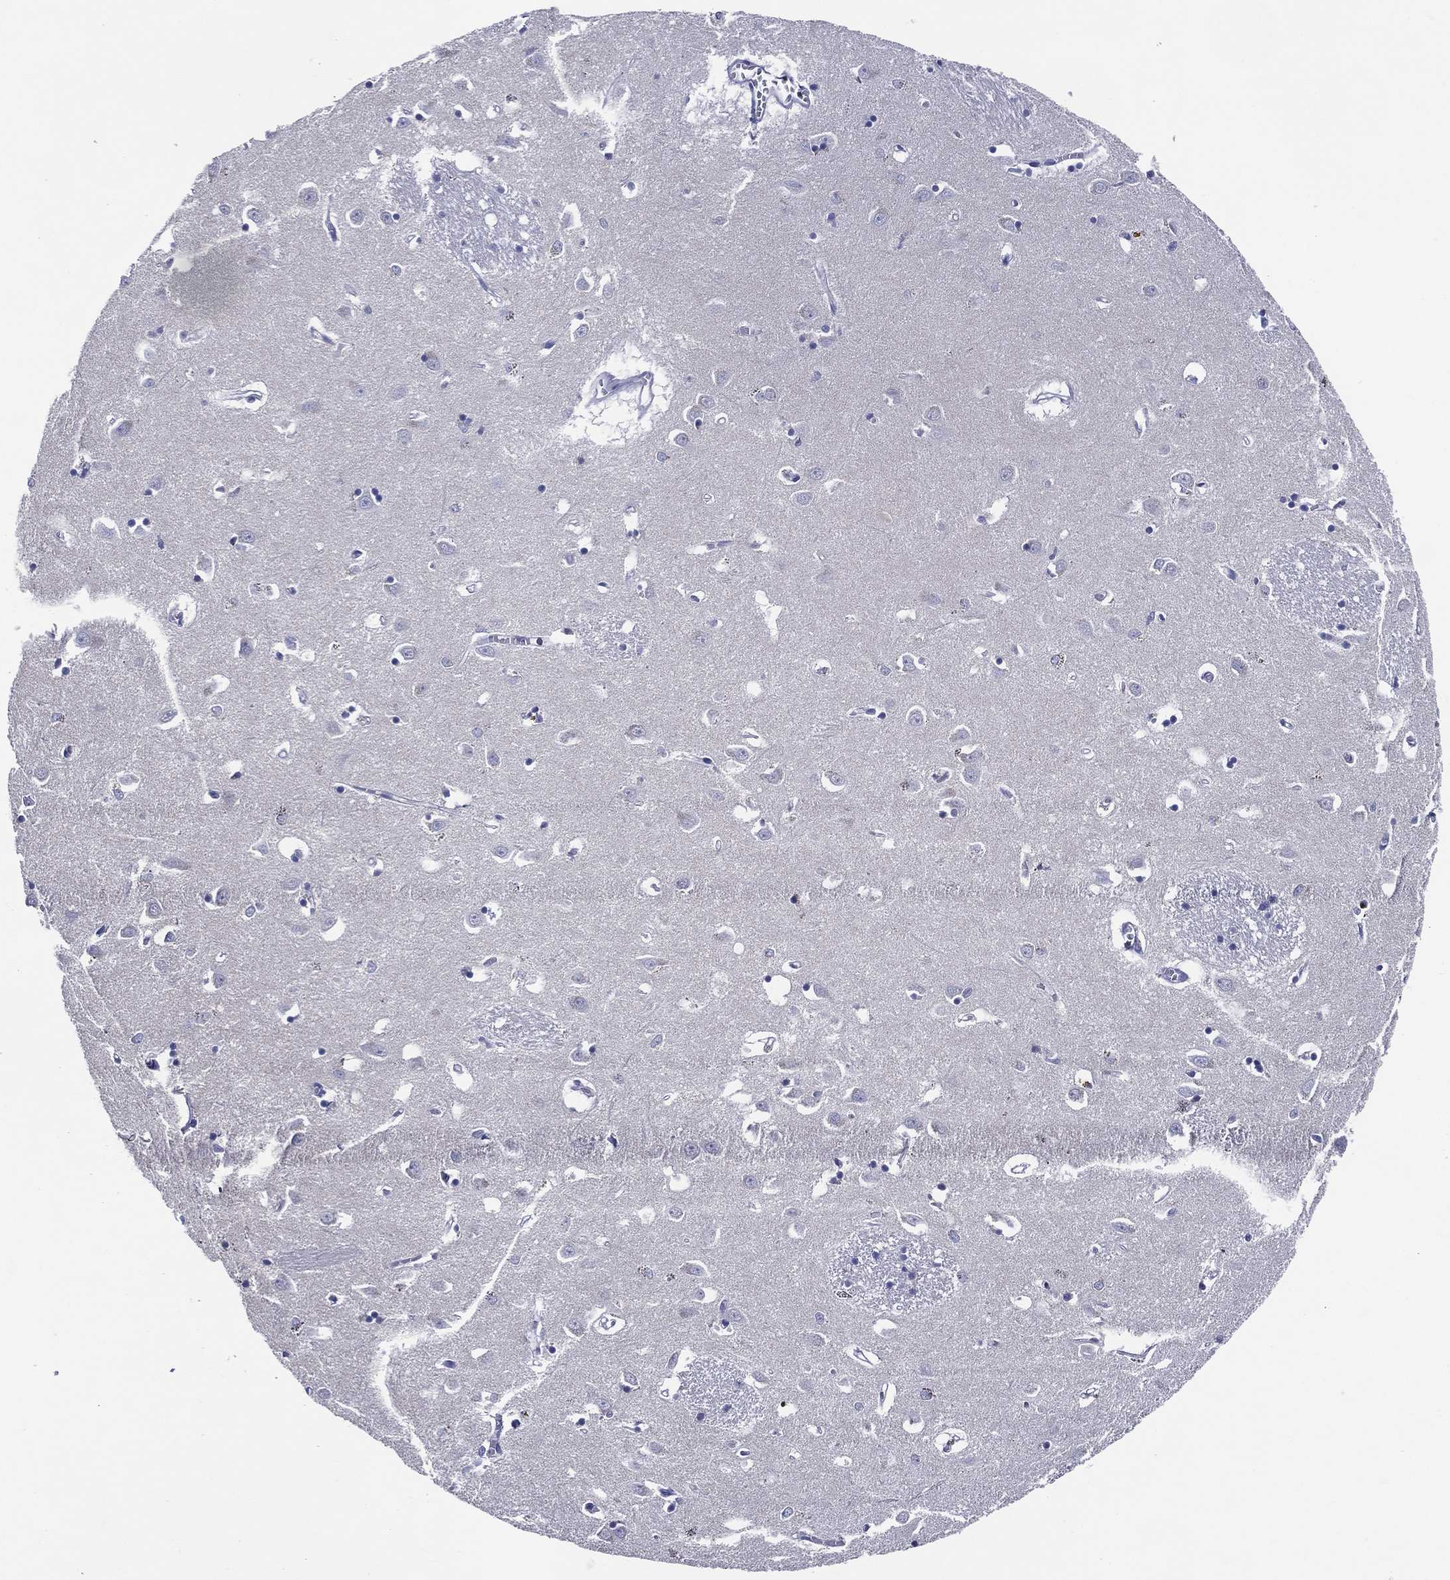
{"staining": {"intensity": "negative", "quantity": "none", "location": "none"}, "tissue": "caudate", "cell_type": "Glial cells", "image_type": "normal", "snomed": [{"axis": "morphology", "description": "Normal tissue, NOS"}, {"axis": "topography", "description": "Lateral ventricle wall"}], "caption": "A micrograph of caudate stained for a protein reveals no brown staining in glial cells. (DAB IHC with hematoxylin counter stain).", "gene": "ACE2", "patient": {"sex": "female", "age": 64}}